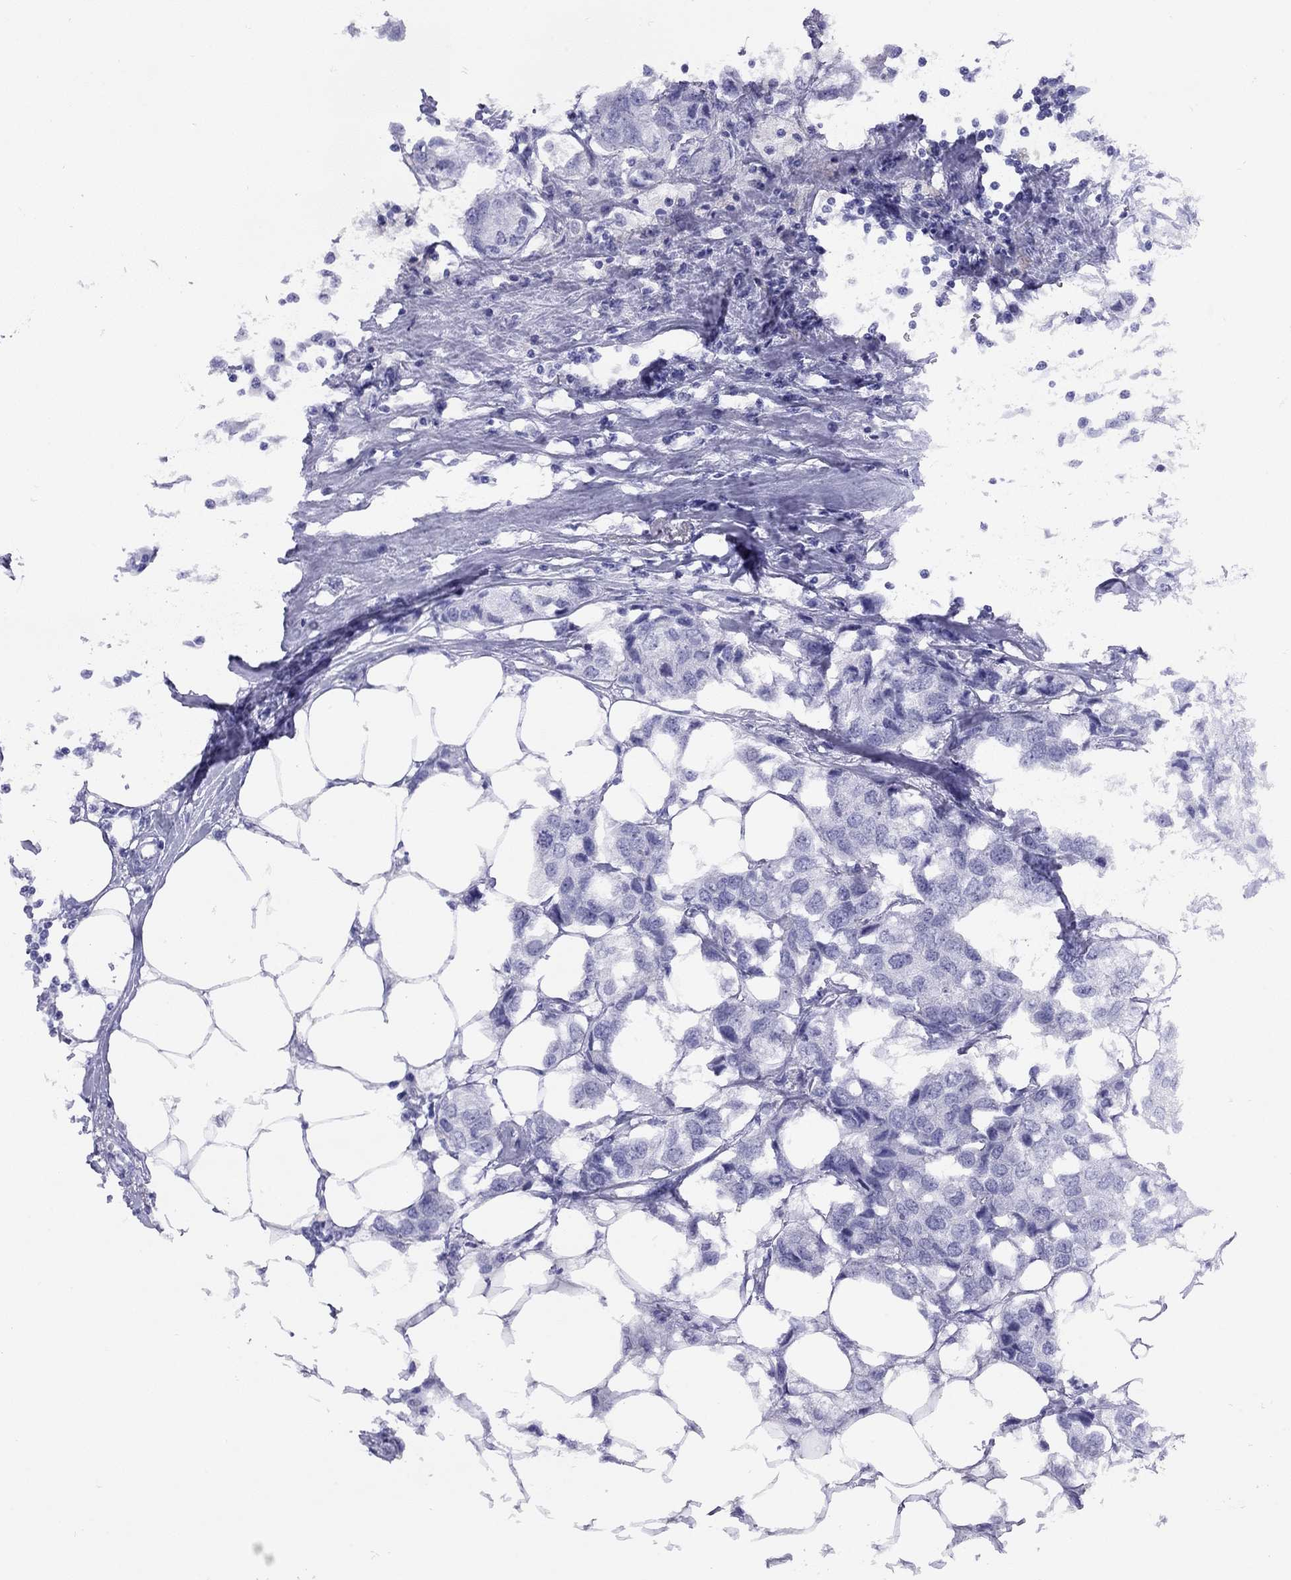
{"staining": {"intensity": "negative", "quantity": "none", "location": "none"}, "tissue": "breast cancer", "cell_type": "Tumor cells", "image_type": "cancer", "snomed": [{"axis": "morphology", "description": "Duct carcinoma"}, {"axis": "topography", "description": "Breast"}], "caption": "Breast intraductal carcinoma was stained to show a protein in brown. There is no significant positivity in tumor cells.", "gene": "LYAR", "patient": {"sex": "female", "age": 80}}